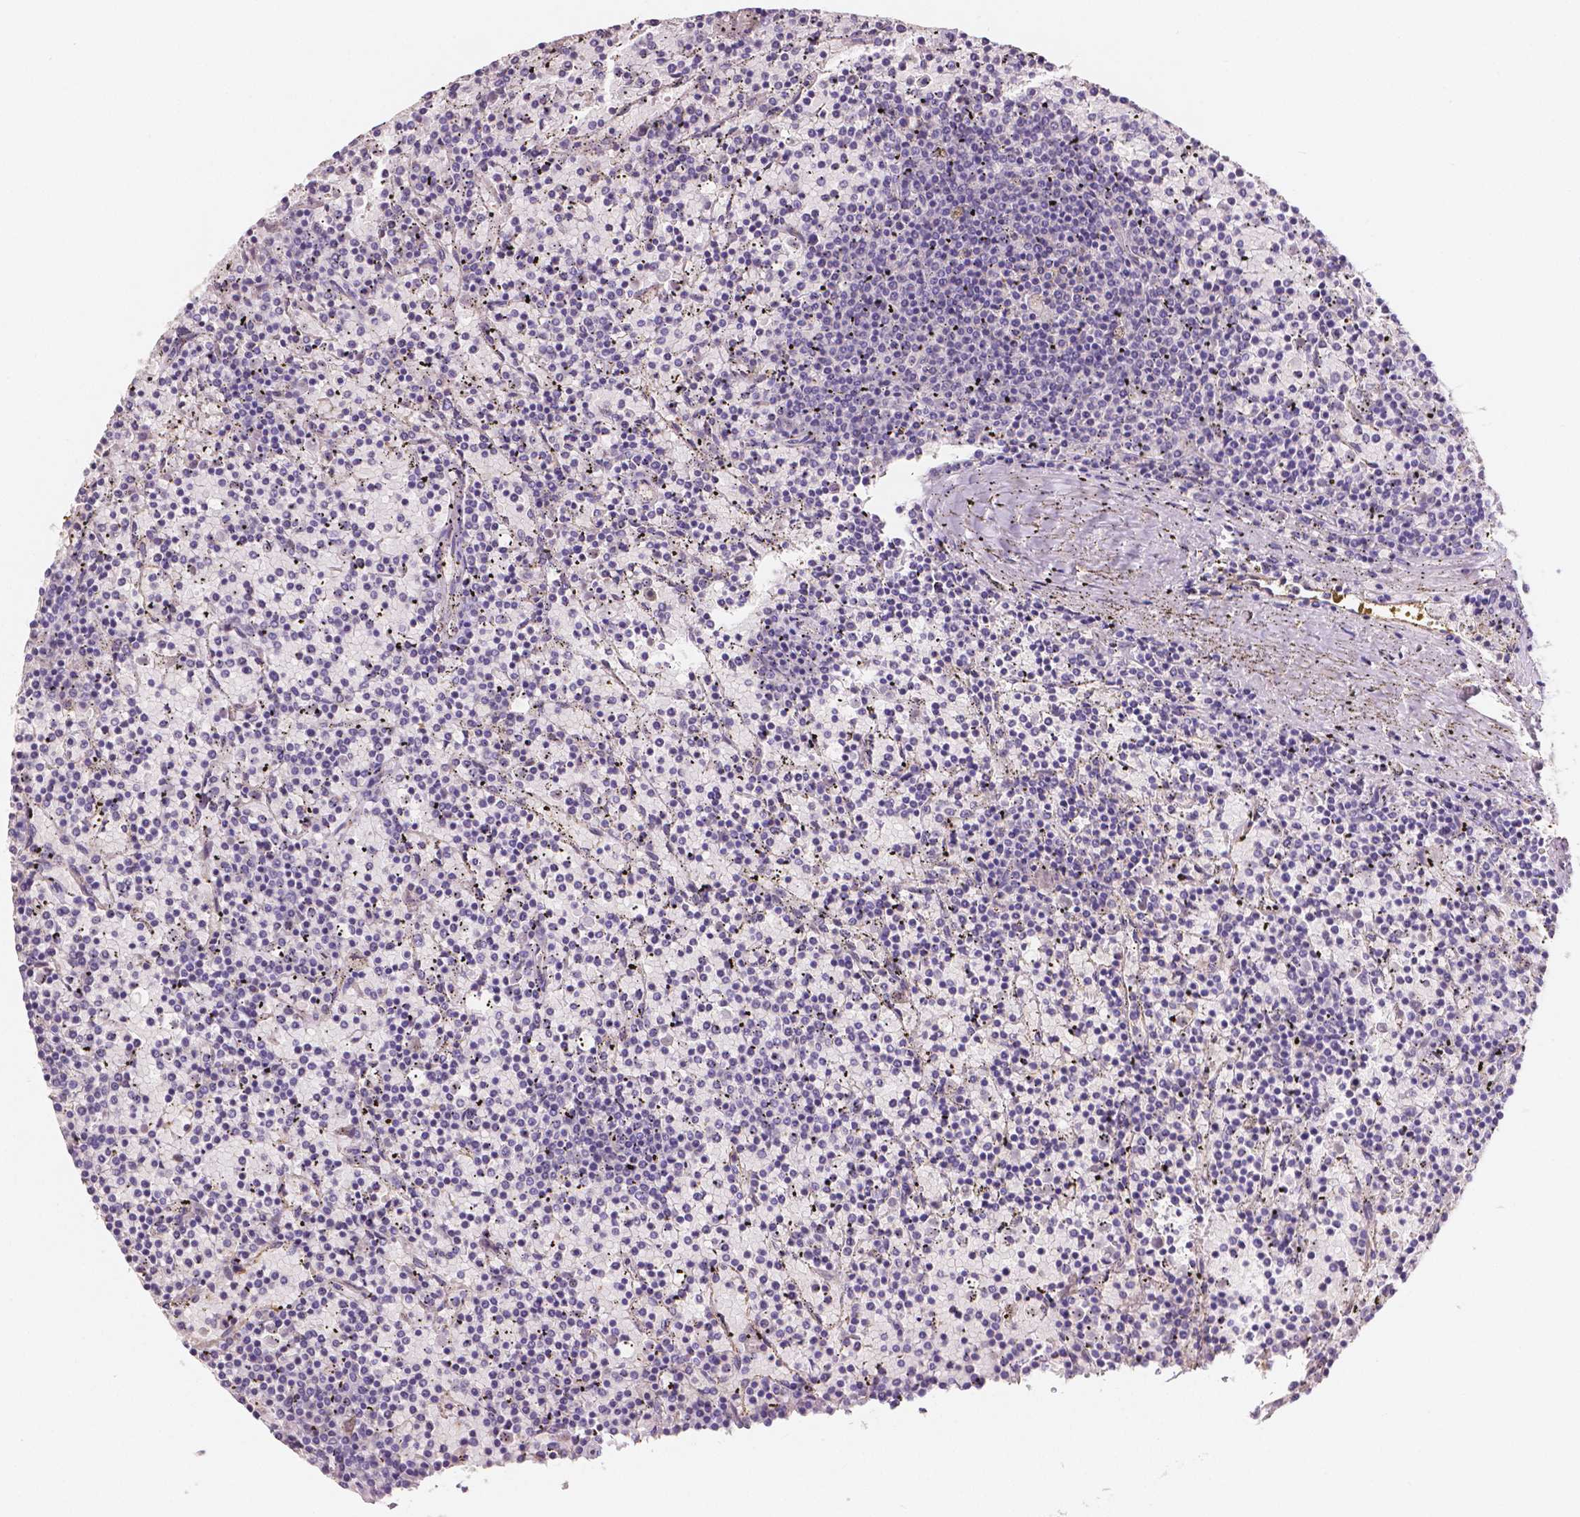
{"staining": {"intensity": "negative", "quantity": "none", "location": "none"}, "tissue": "lymphoma", "cell_type": "Tumor cells", "image_type": "cancer", "snomed": [{"axis": "morphology", "description": "Malignant lymphoma, non-Hodgkin's type, Low grade"}, {"axis": "topography", "description": "Spleen"}], "caption": "Immunohistochemistry histopathology image of malignant lymphoma, non-Hodgkin's type (low-grade) stained for a protein (brown), which exhibits no staining in tumor cells.", "gene": "ELAVL2", "patient": {"sex": "female", "age": 77}}